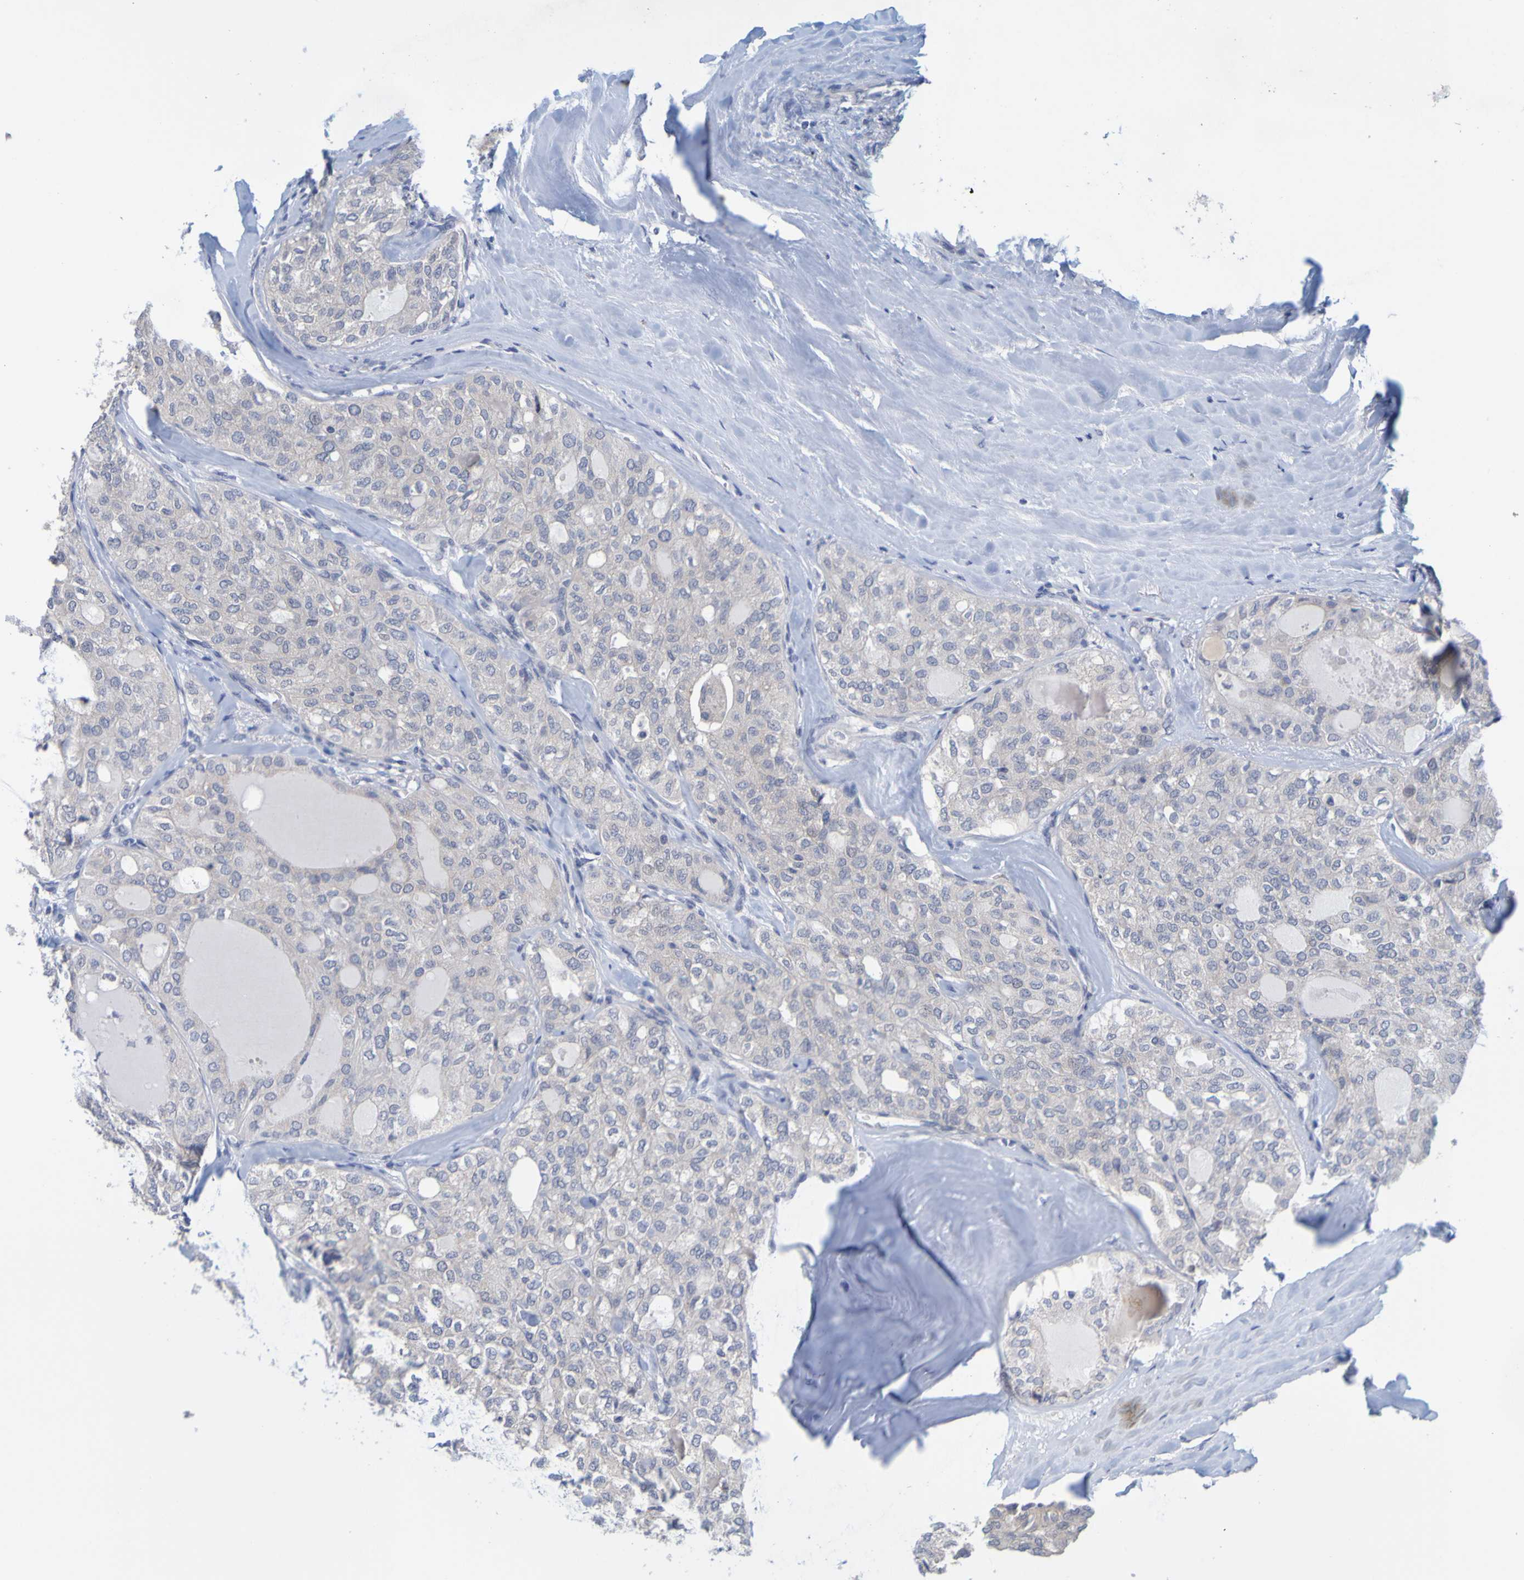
{"staining": {"intensity": "negative", "quantity": "none", "location": "none"}, "tissue": "thyroid cancer", "cell_type": "Tumor cells", "image_type": "cancer", "snomed": [{"axis": "morphology", "description": "Follicular adenoma carcinoma, NOS"}, {"axis": "topography", "description": "Thyroid gland"}], "caption": "High power microscopy micrograph of an immunohistochemistry (IHC) photomicrograph of thyroid cancer (follicular adenoma carcinoma), revealing no significant expression in tumor cells.", "gene": "ENDOU", "patient": {"sex": "male", "age": 75}}